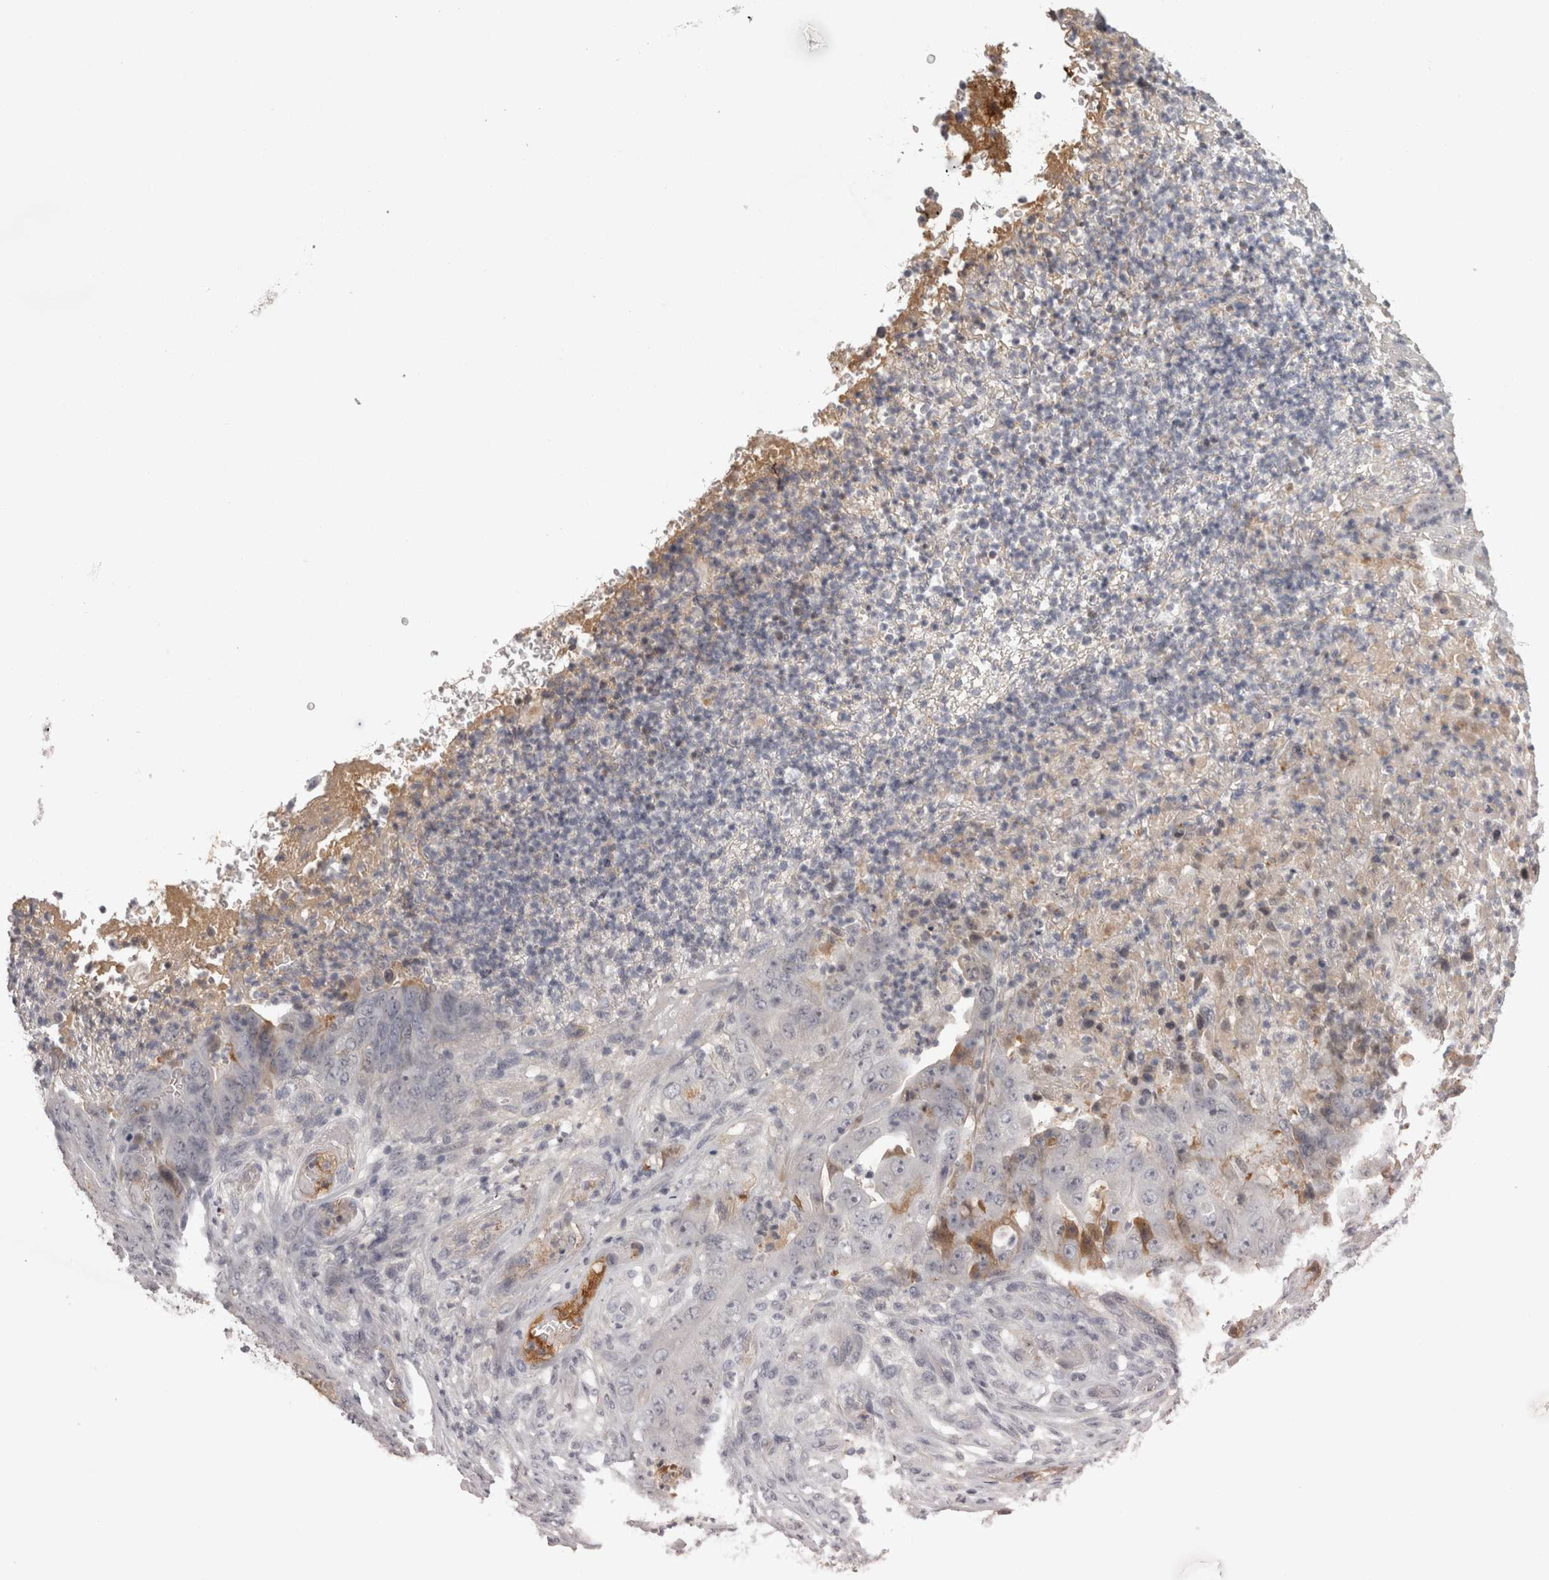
{"staining": {"intensity": "negative", "quantity": "none", "location": "none"}, "tissue": "stomach cancer", "cell_type": "Tumor cells", "image_type": "cancer", "snomed": [{"axis": "morphology", "description": "Adenocarcinoma, NOS"}, {"axis": "topography", "description": "Stomach"}], "caption": "This is an immunohistochemistry (IHC) photomicrograph of human adenocarcinoma (stomach). There is no staining in tumor cells.", "gene": "SAA4", "patient": {"sex": "female", "age": 73}}